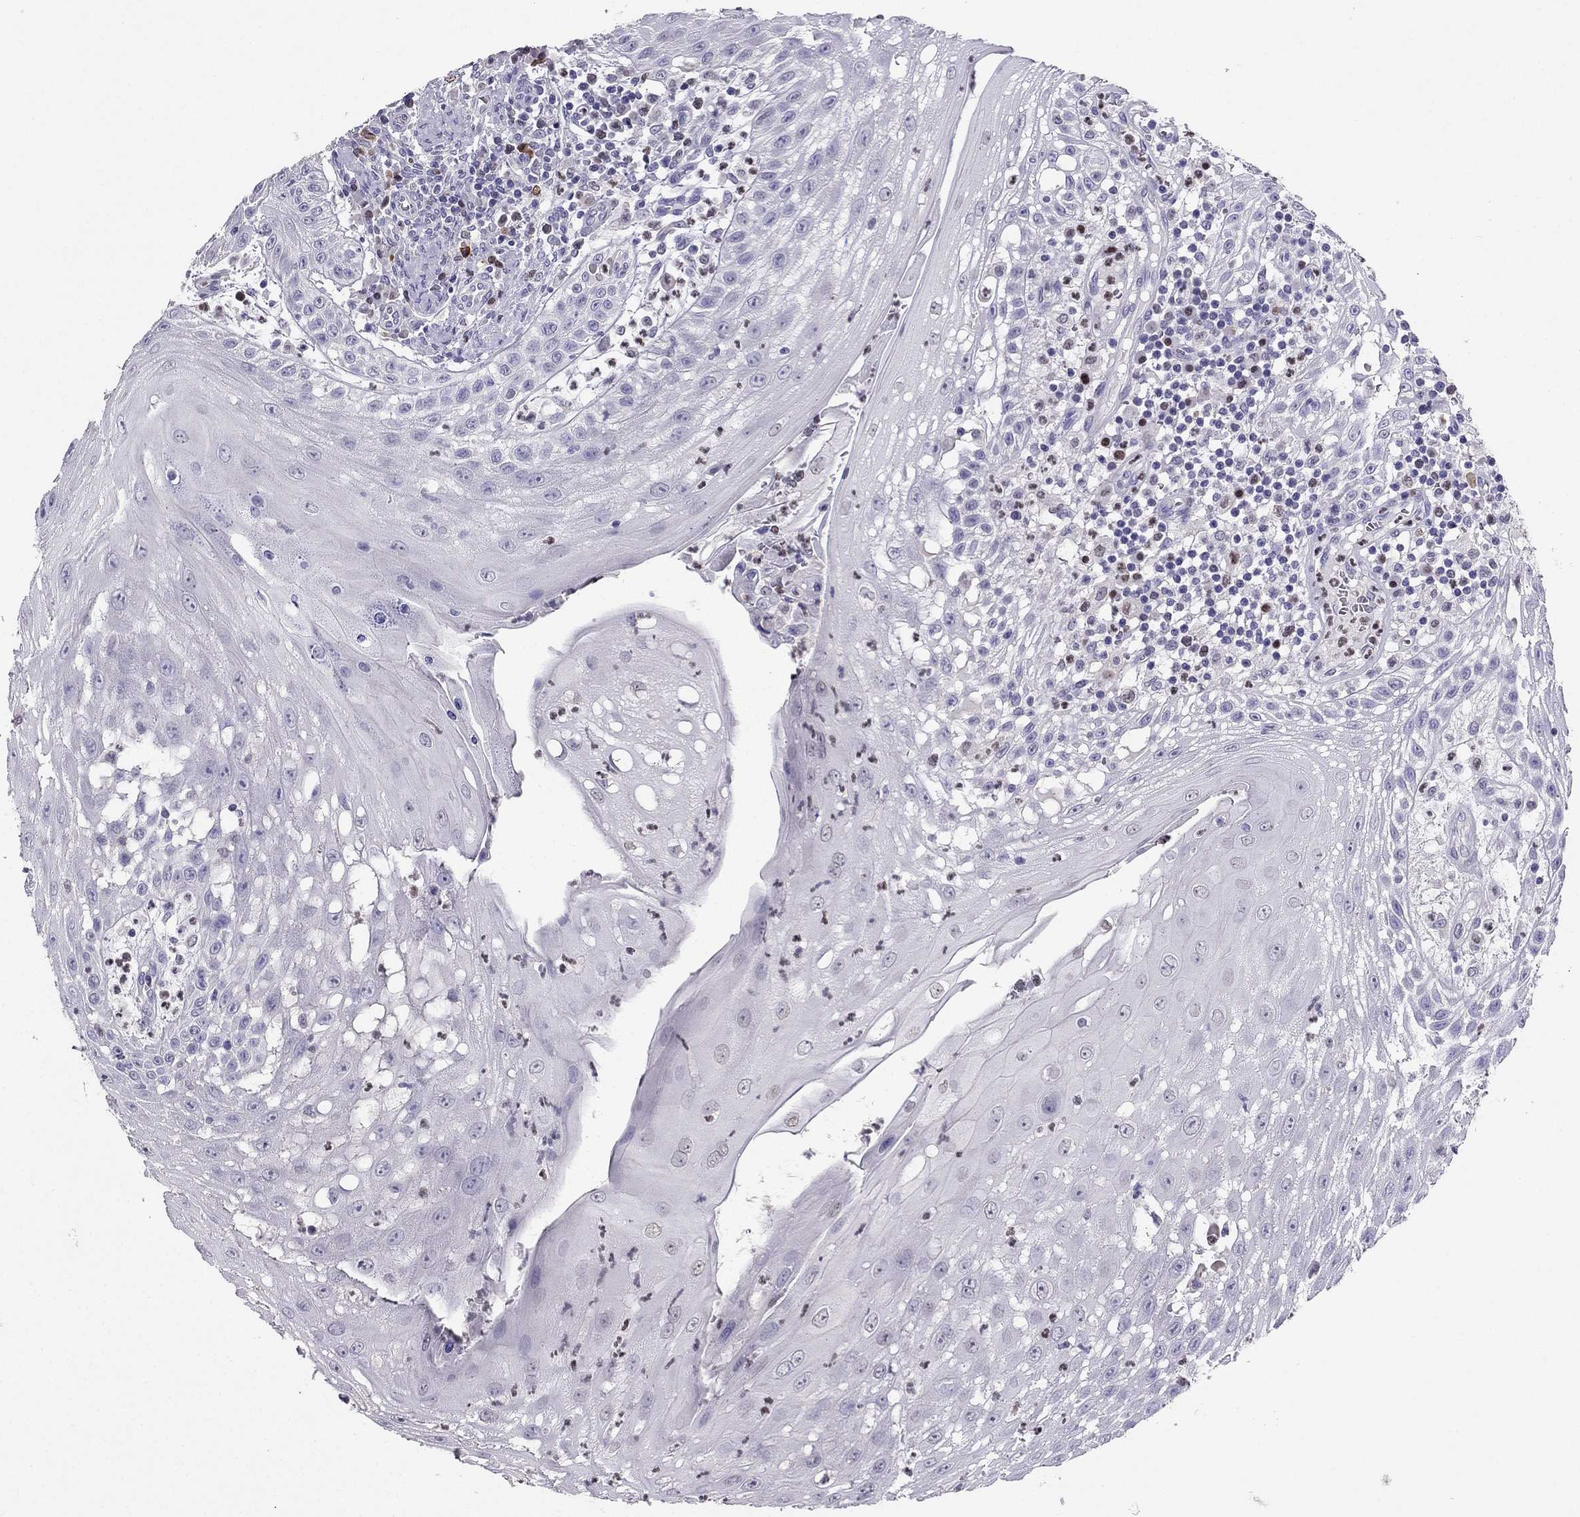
{"staining": {"intensity": "negative", "quantity": "none", "location": "none"}, "tissue": "head and neck cancer", "cell_type": "Tumor cells", "image_type": "cancer", "snomed": [{"axis": "morphology", "description": "Squamous cell carcinoma, NOS"}, {"axis": "topography", "description": "Oral tissue"}, {"axis": "topography", "description": "Head-Neck"}], "caption": "The IHC photomicrograph has no significant expression in tumor cells of head and neck cancer (squamous cell carcinoma) tissue.", "gene": "ARID3A", "patient": {"sex": "male", "age": 58}}